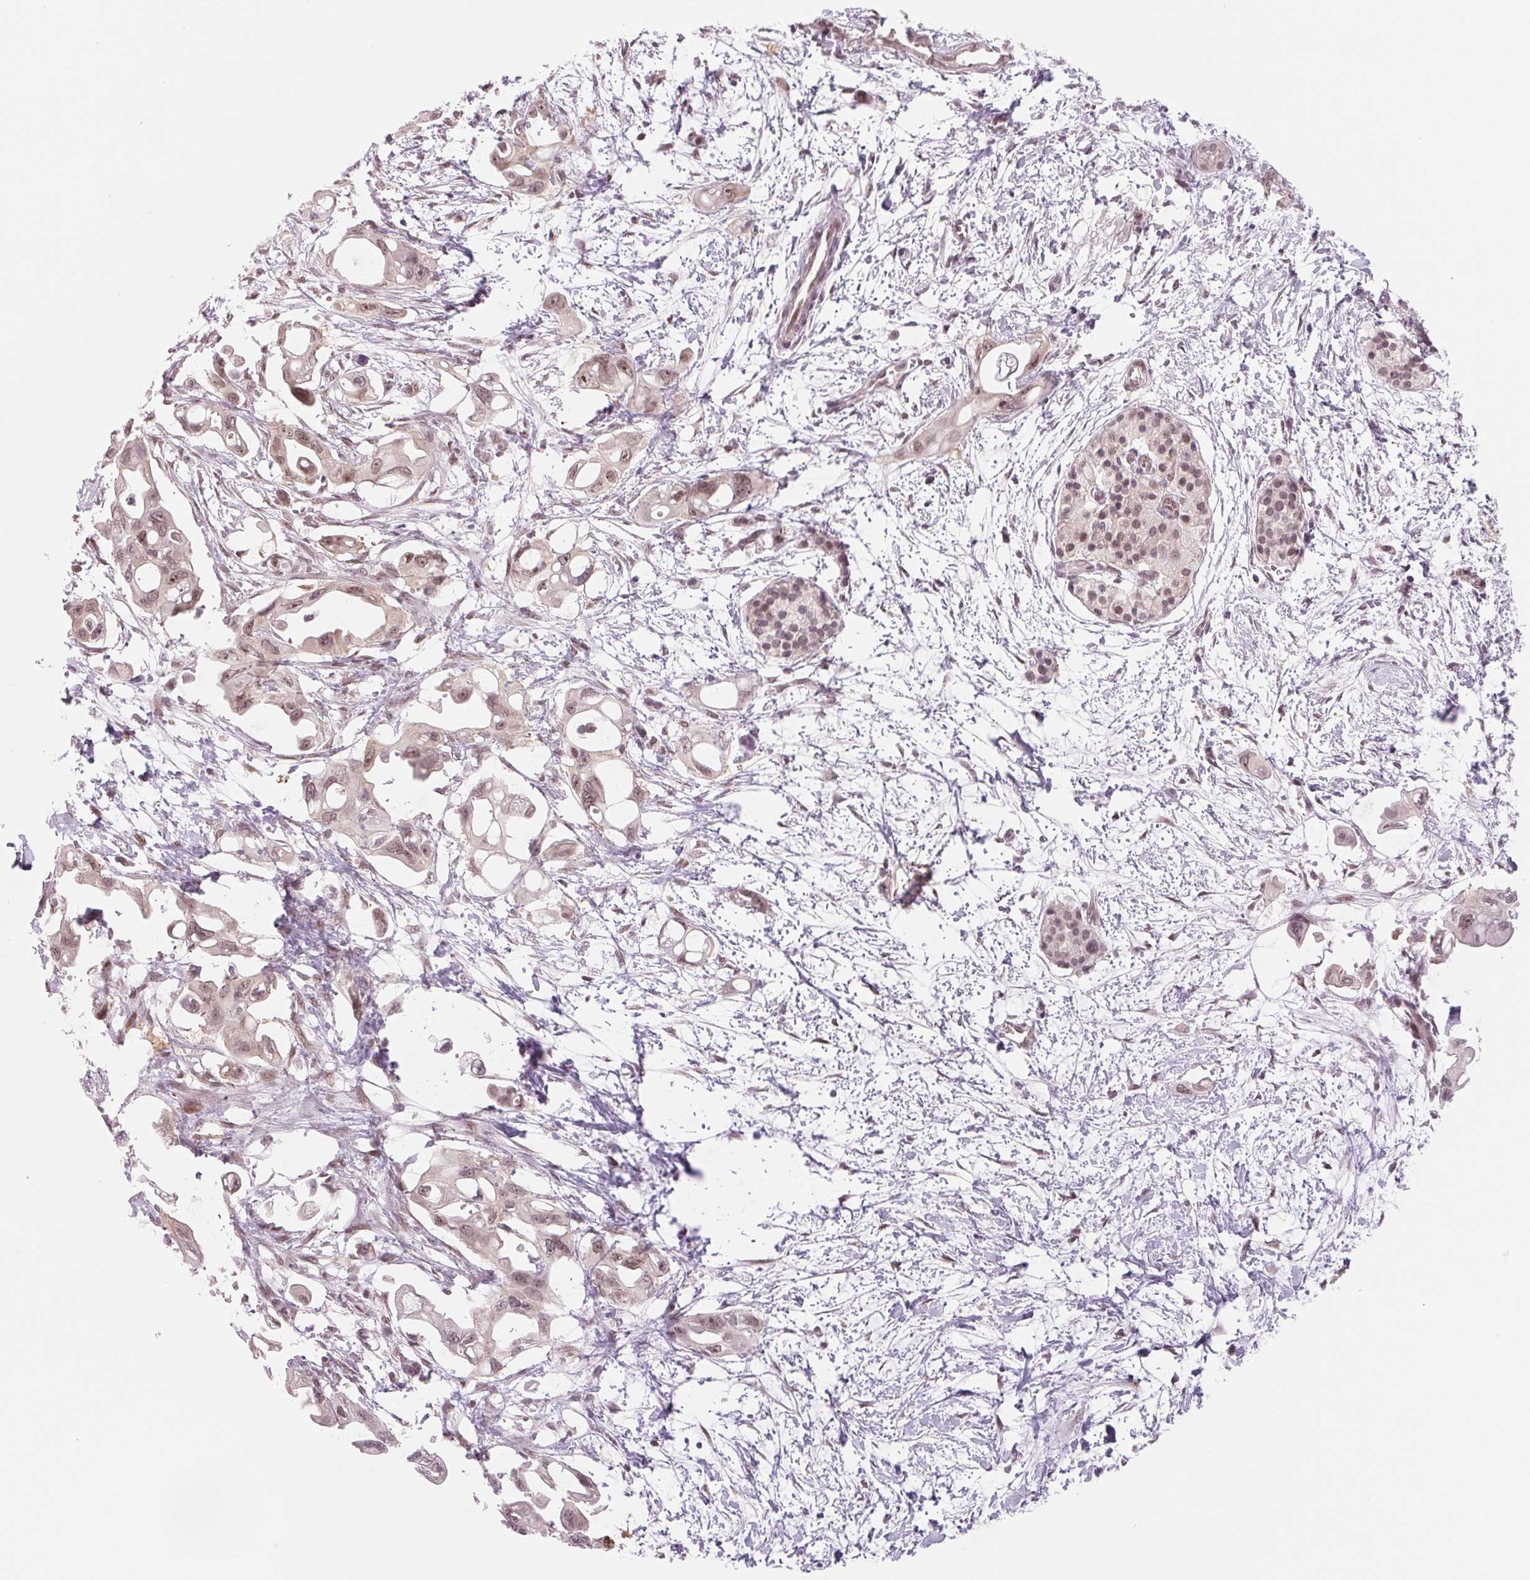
{"staining": {"intensity": "weak", "quantity": ">75%", "location": "nuclear"}, "tissue": "pancreatic cancer", "cell_type": "Tumor cells", "image_type": "cancer", "snomed": [{"axis": "morphology", "description": "Adenocarcinoma, NOS"}, {"axis": "topography", "description": "Pancreas"}], "caption": "A micrograph showing weak nuclear positivity in approximately >75% of tumor cells in adenocarcinoma (pancreatic), as visualized by brown immunohistochemical staining.", "gene": "DNAJB6", "patient": {"sex": "male", "age": 61}}